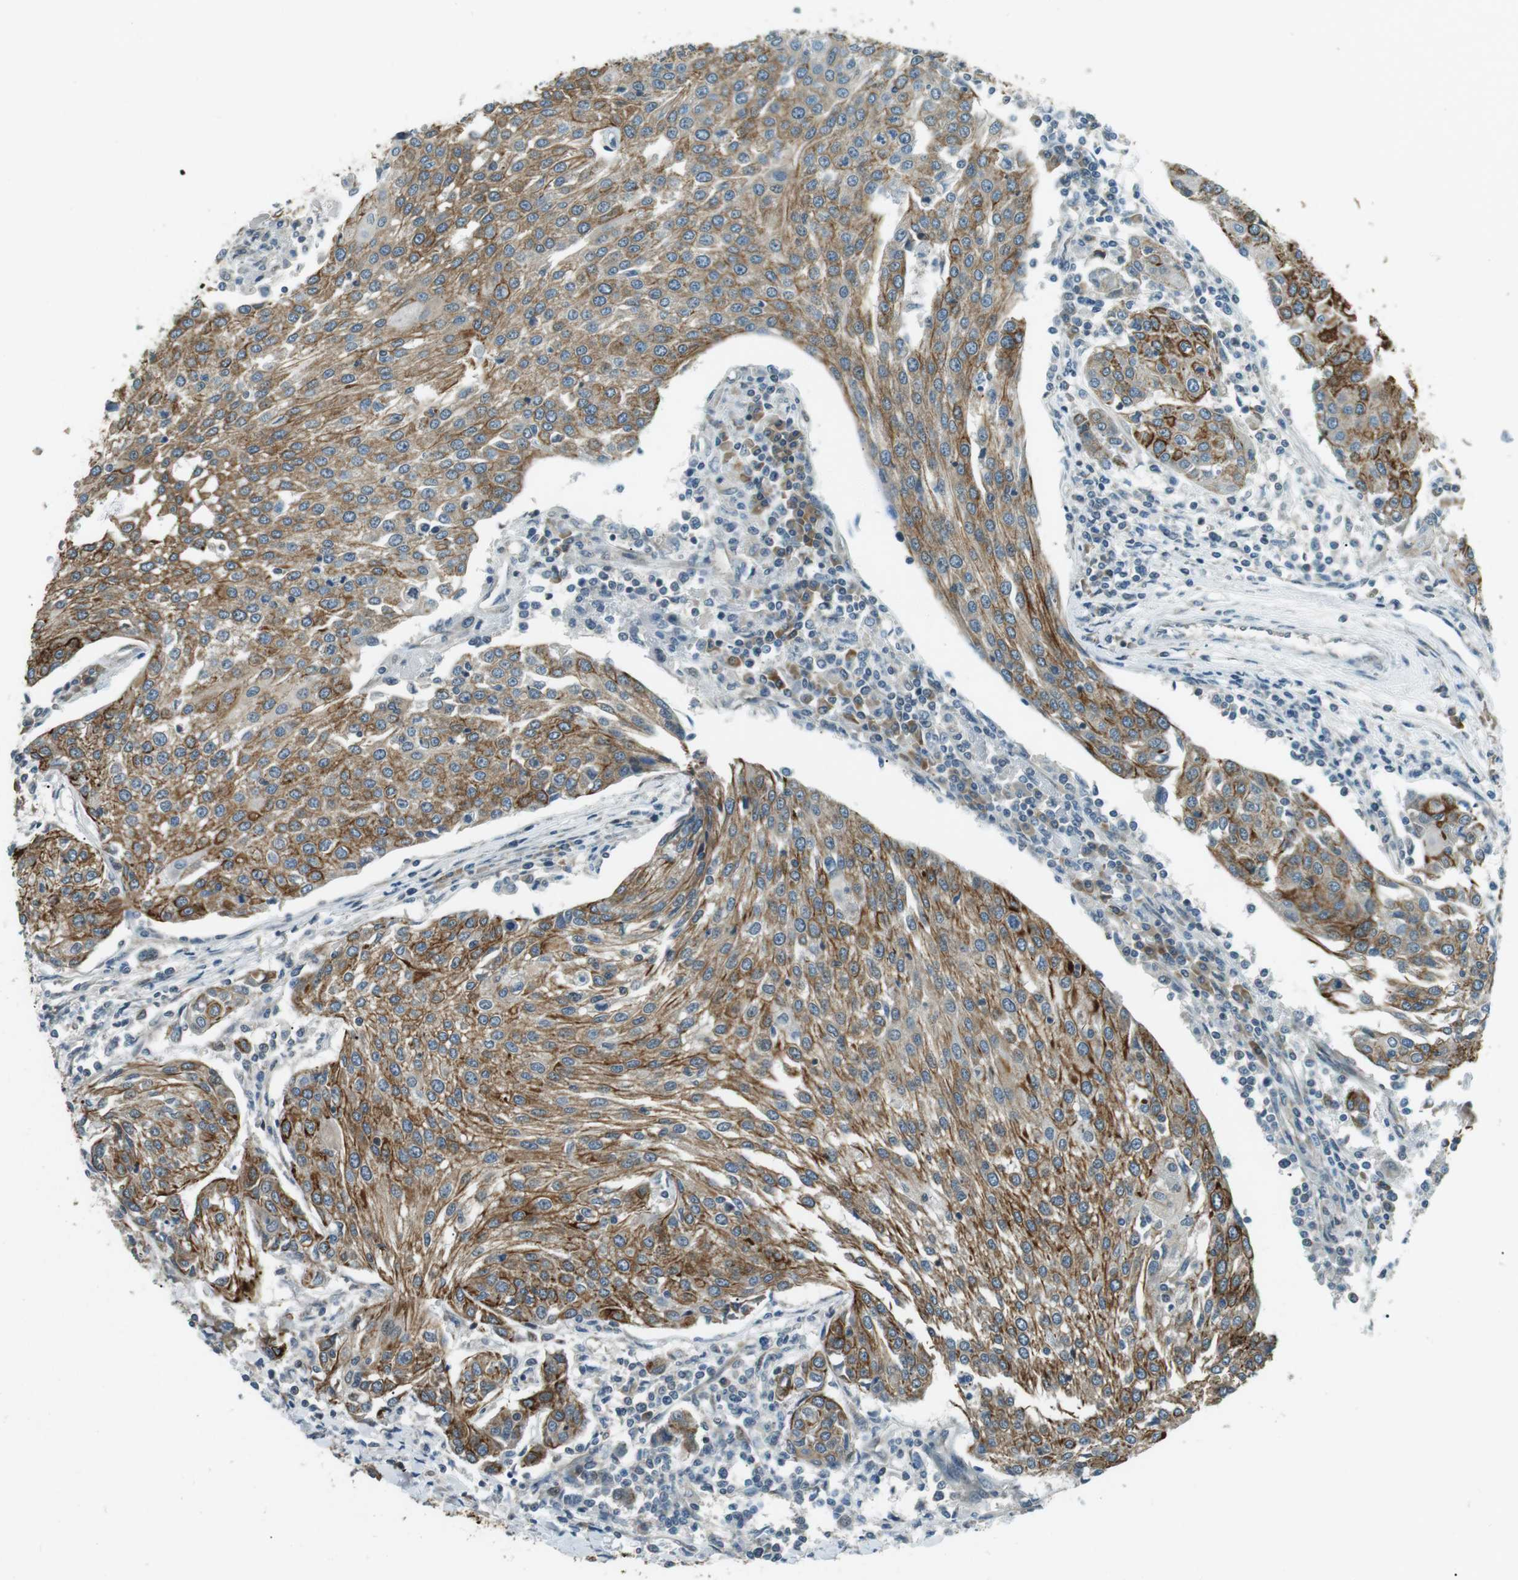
{"staining": {"intensity": "moderate", "quantity": ">75%", "location": "cytoplasmic/membranous"}, "tissue": "urothelial cancer", "cell_type": "Tumor cells", "image_type": "cancer", "snomed": [{"axis": "morphology", "description": "Urothelial carcinoma, High grade"}, {"axis": "topography", "description": "Urinary bladder"}], "caption": "Tumor cells reveal moderate cytoplasmic/membranous expression in approximately >75% of cells in urothelial cancer. (DAB (3,3'-diaminobenzidine) IHC, brown staining for protein, blue staining for nuclei).", "gene": "TMEM74", "patient": {"sex": "female", "age": 85}}